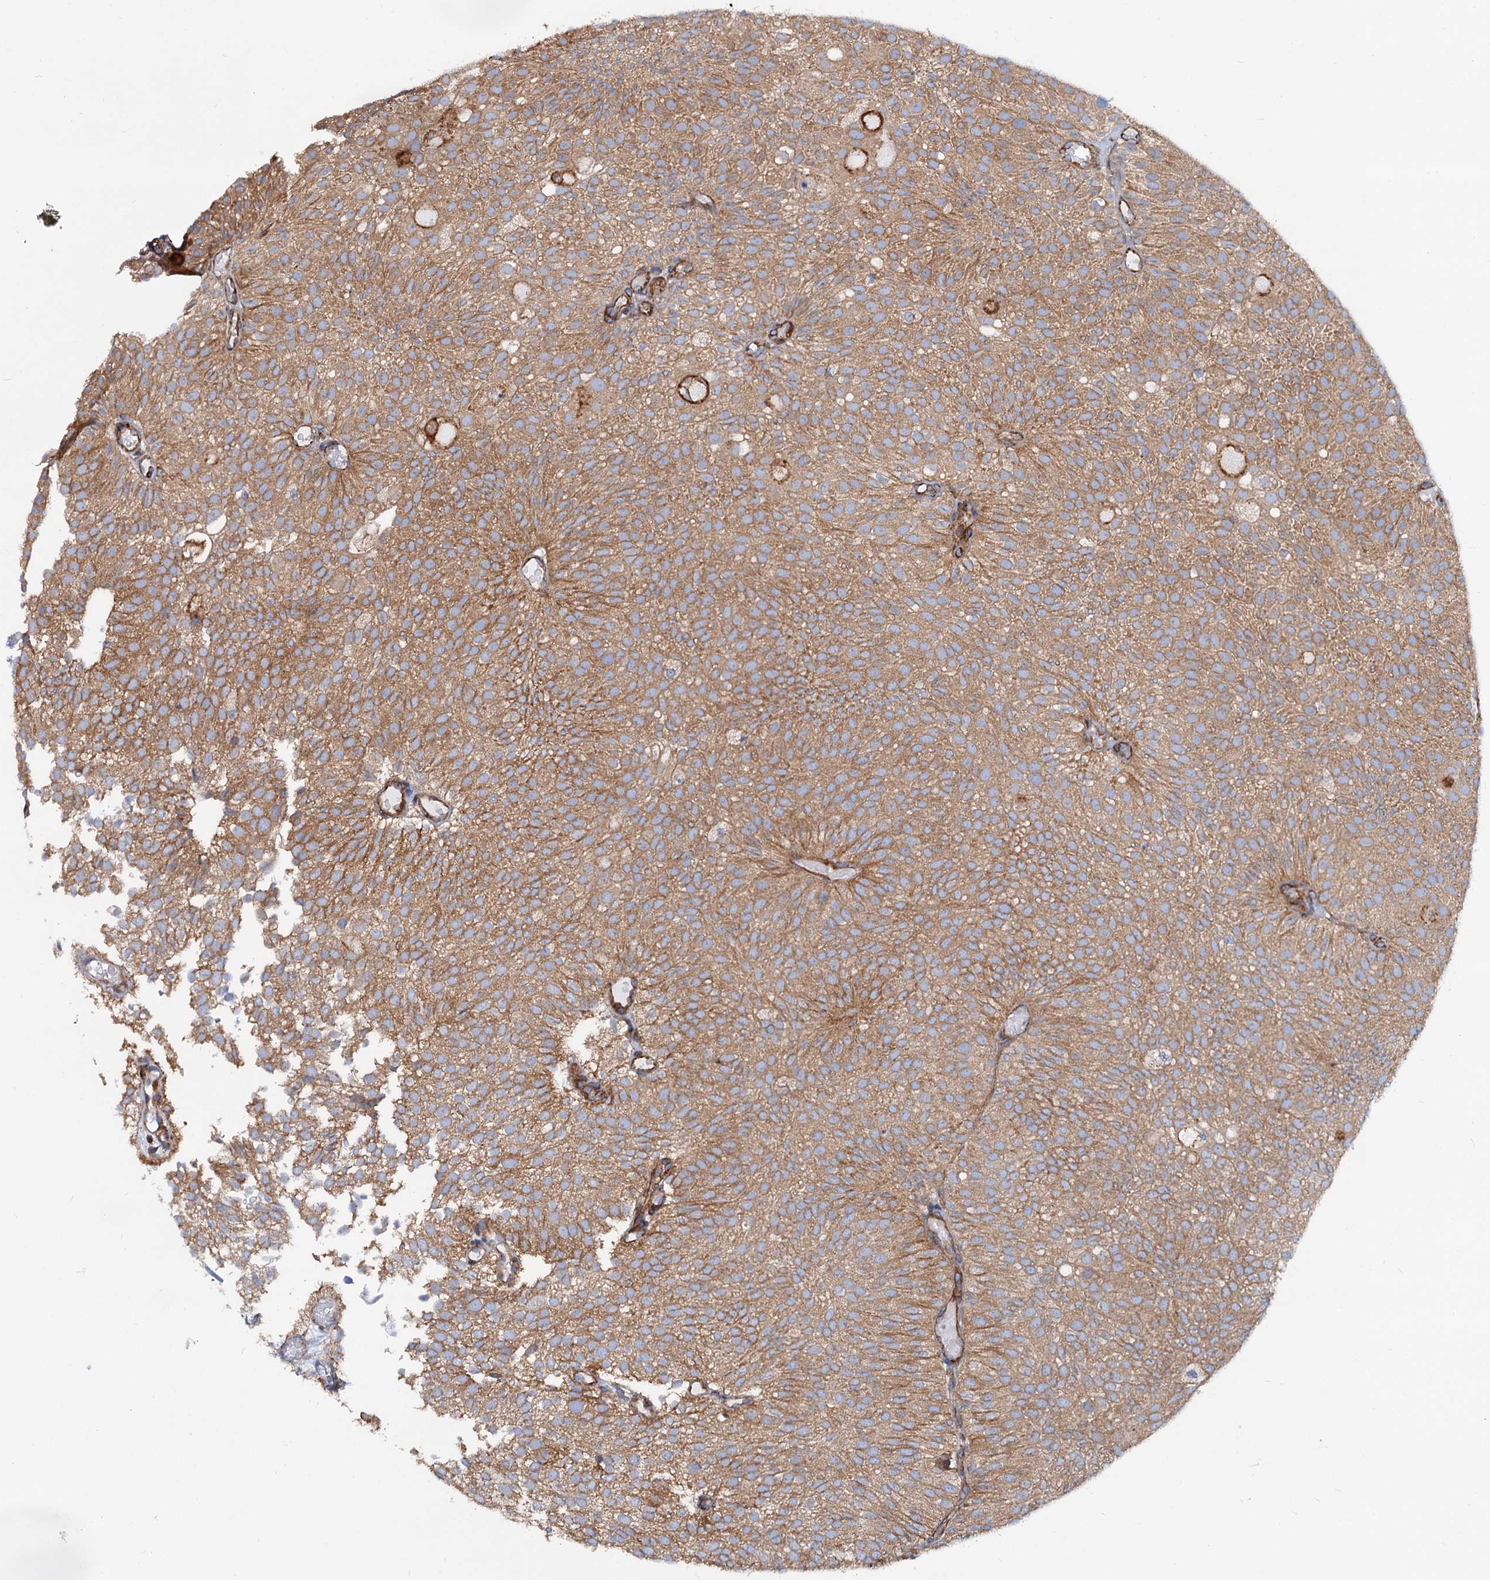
{"staining": {"intensity": "moderate", "quantity": ">75%", "location": "cytoplasmic/membranous"}, "tissue": "urothelial cancer", "cell_type": "Tumor cells", "image_type": "cancer", "snomed": [{"axis": "morphology", "description": "Urothelial carcinoma, Low grade"}, {"axis": "topography", "description": "Urinary bladder"}], "caption": "Protein expression analysis of urothelial cancer displays moderate cytoplasmic/membranous expression in approximately >75% of tumor cells.", "gene": "PSEN1", "patient": {"sex": "male", "age": 78}}